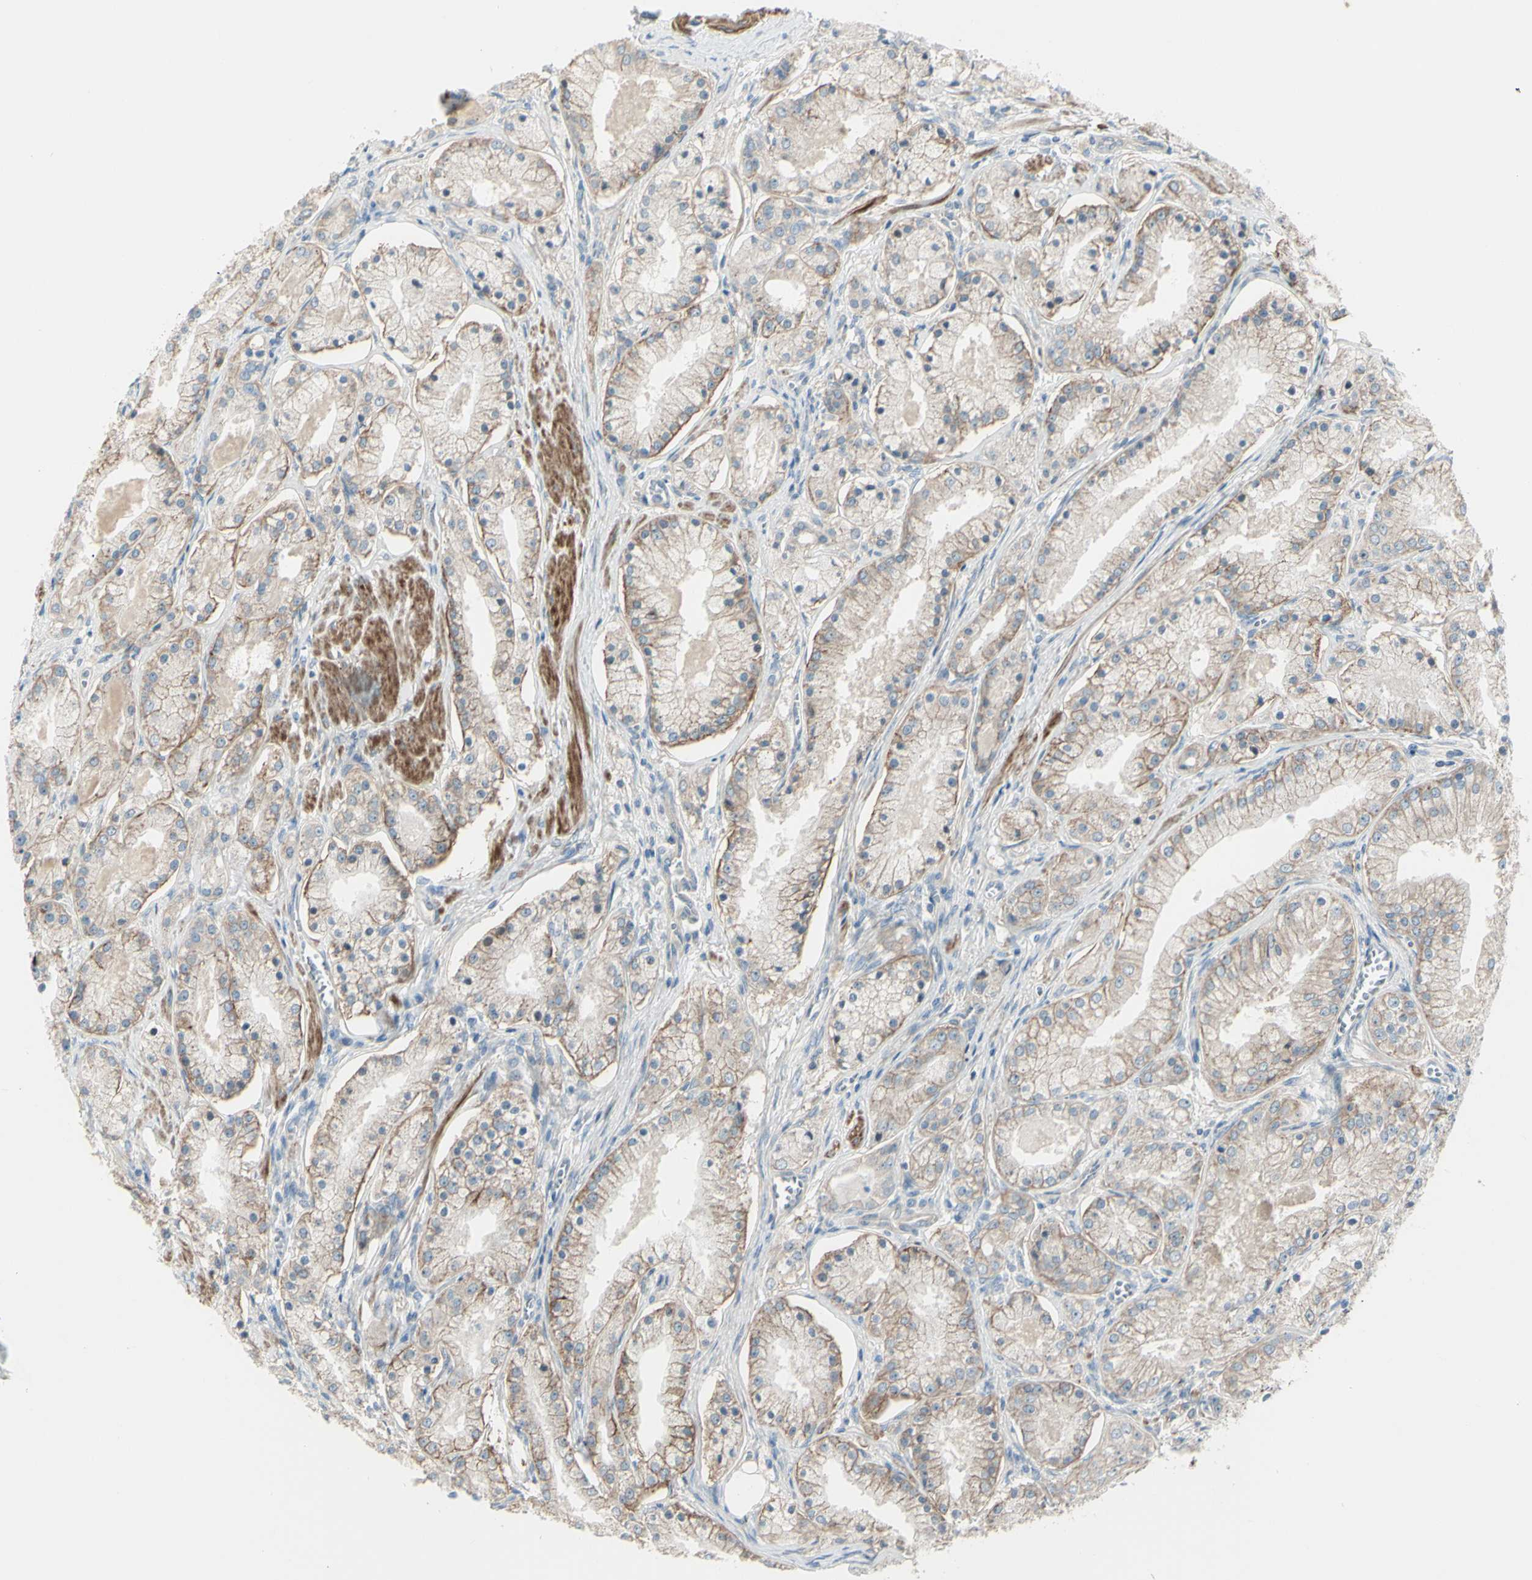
{"staining": {"intensity": "weak", "quantity": "25%-75%", "location": "cytoplasmic/membranous"}, "tissue": "prostate cancer", "cell_type": "Tumor cells", "image_type": "cancer", "snomed": [{"axis": "morphology", "description": "Adenocarcinoma, High grade"}, {"axis": "topography", "description": "Prostate"}], "caption": "IHC micrograph of neoplastic tissue: prostate adenocarcinoma (high-grade) stained using immunohistochemistry displays low levels of weak protein expression localized specifically in the cytoplasmic/membranous of tumor cells, appearing as a cytoplasmic/membranous brown color.", "gene": "LRRK1", "patient": {"sex": "male", "age": 66}}